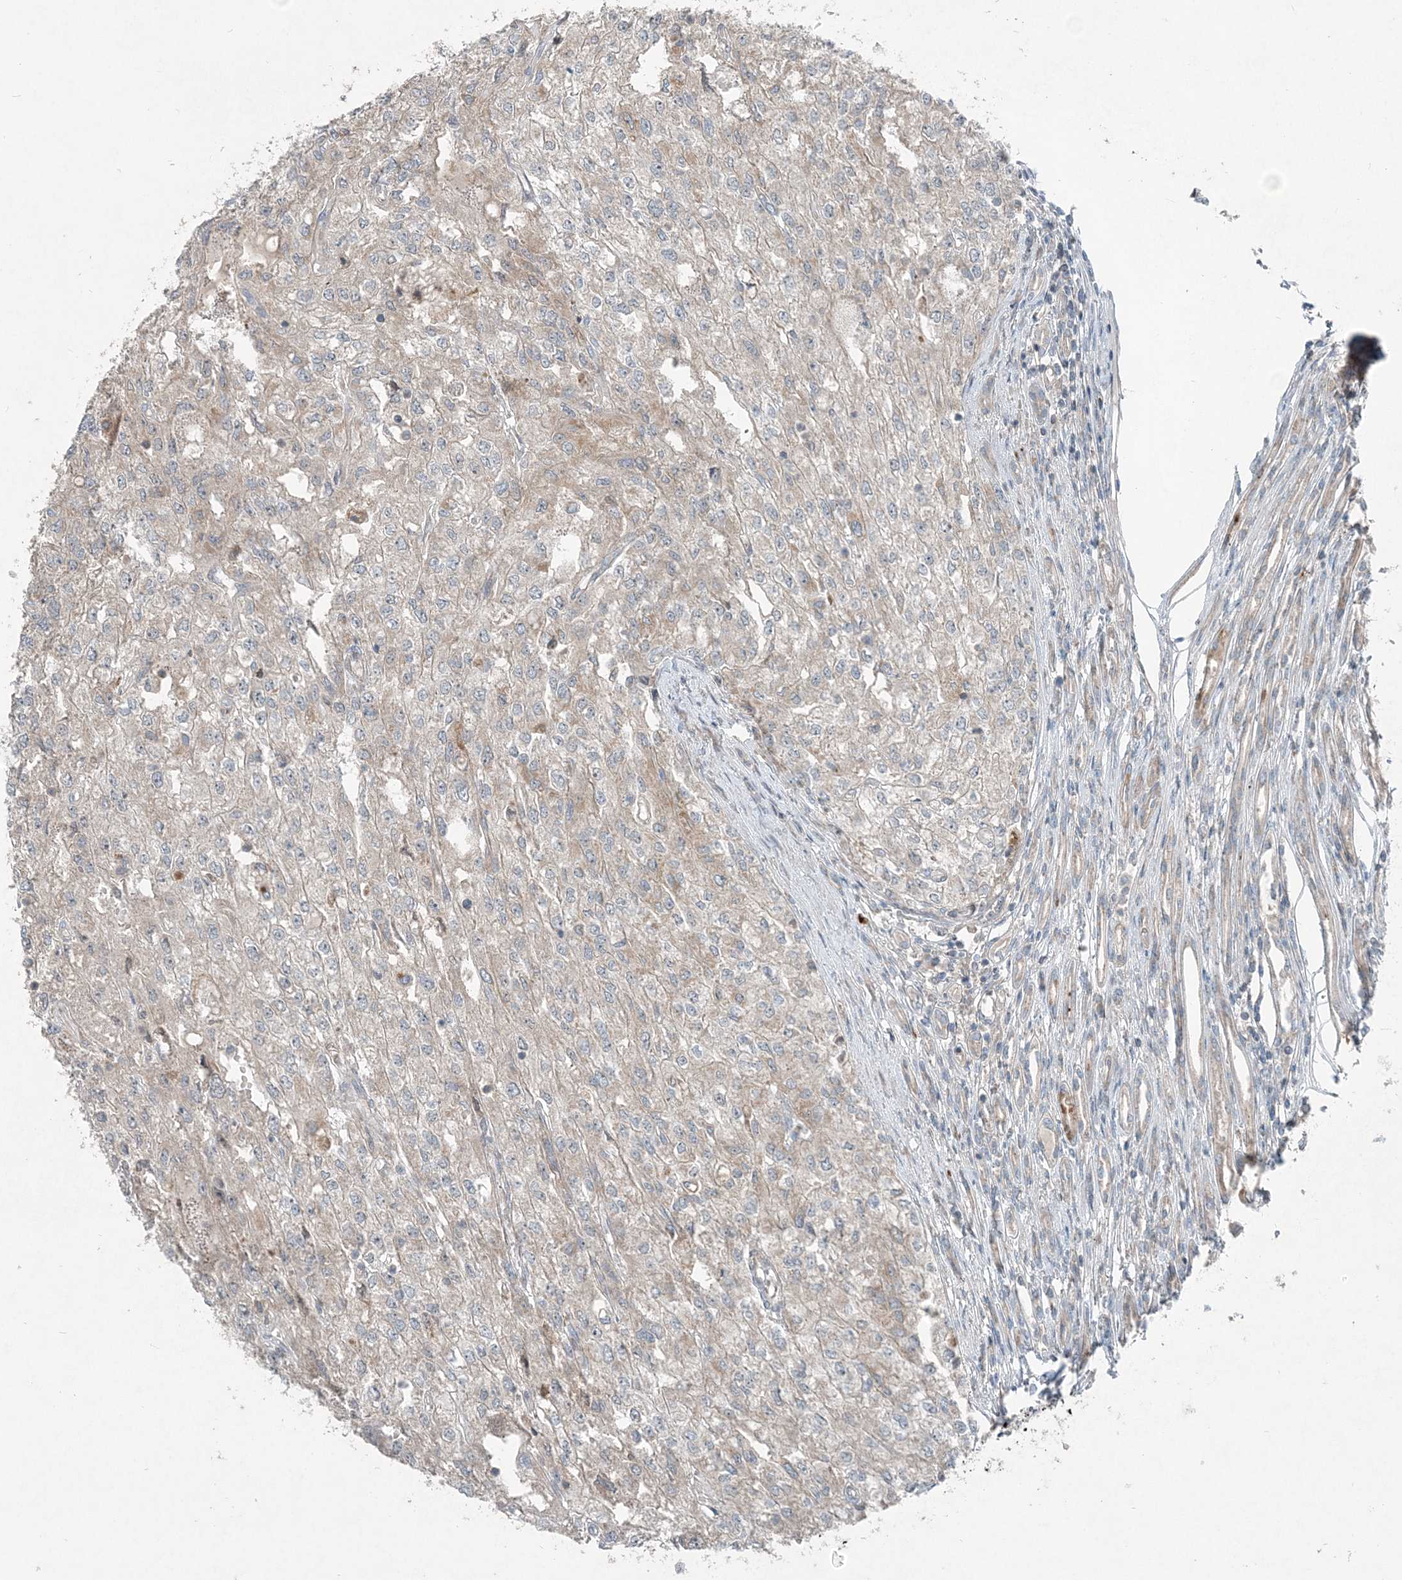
{"staining": {"intensity": "negative", "quantity": "none", "location": "none"}, "tissue": "renal cancer", "cell_type": "Tumor cells", "image_type": "cancer", "snomed": [{"axis": "morphology", "description": "Adenocarcinoma, NOS"}, {"axis": "topography", "description": "Kidney"}], "caption": "IHC histopathology image of human renal cancer stained for a protein (brown), which reveals no expression in tumor cells.", "gene": "INTU", "patient": {"sex": "female", "age": 54}}